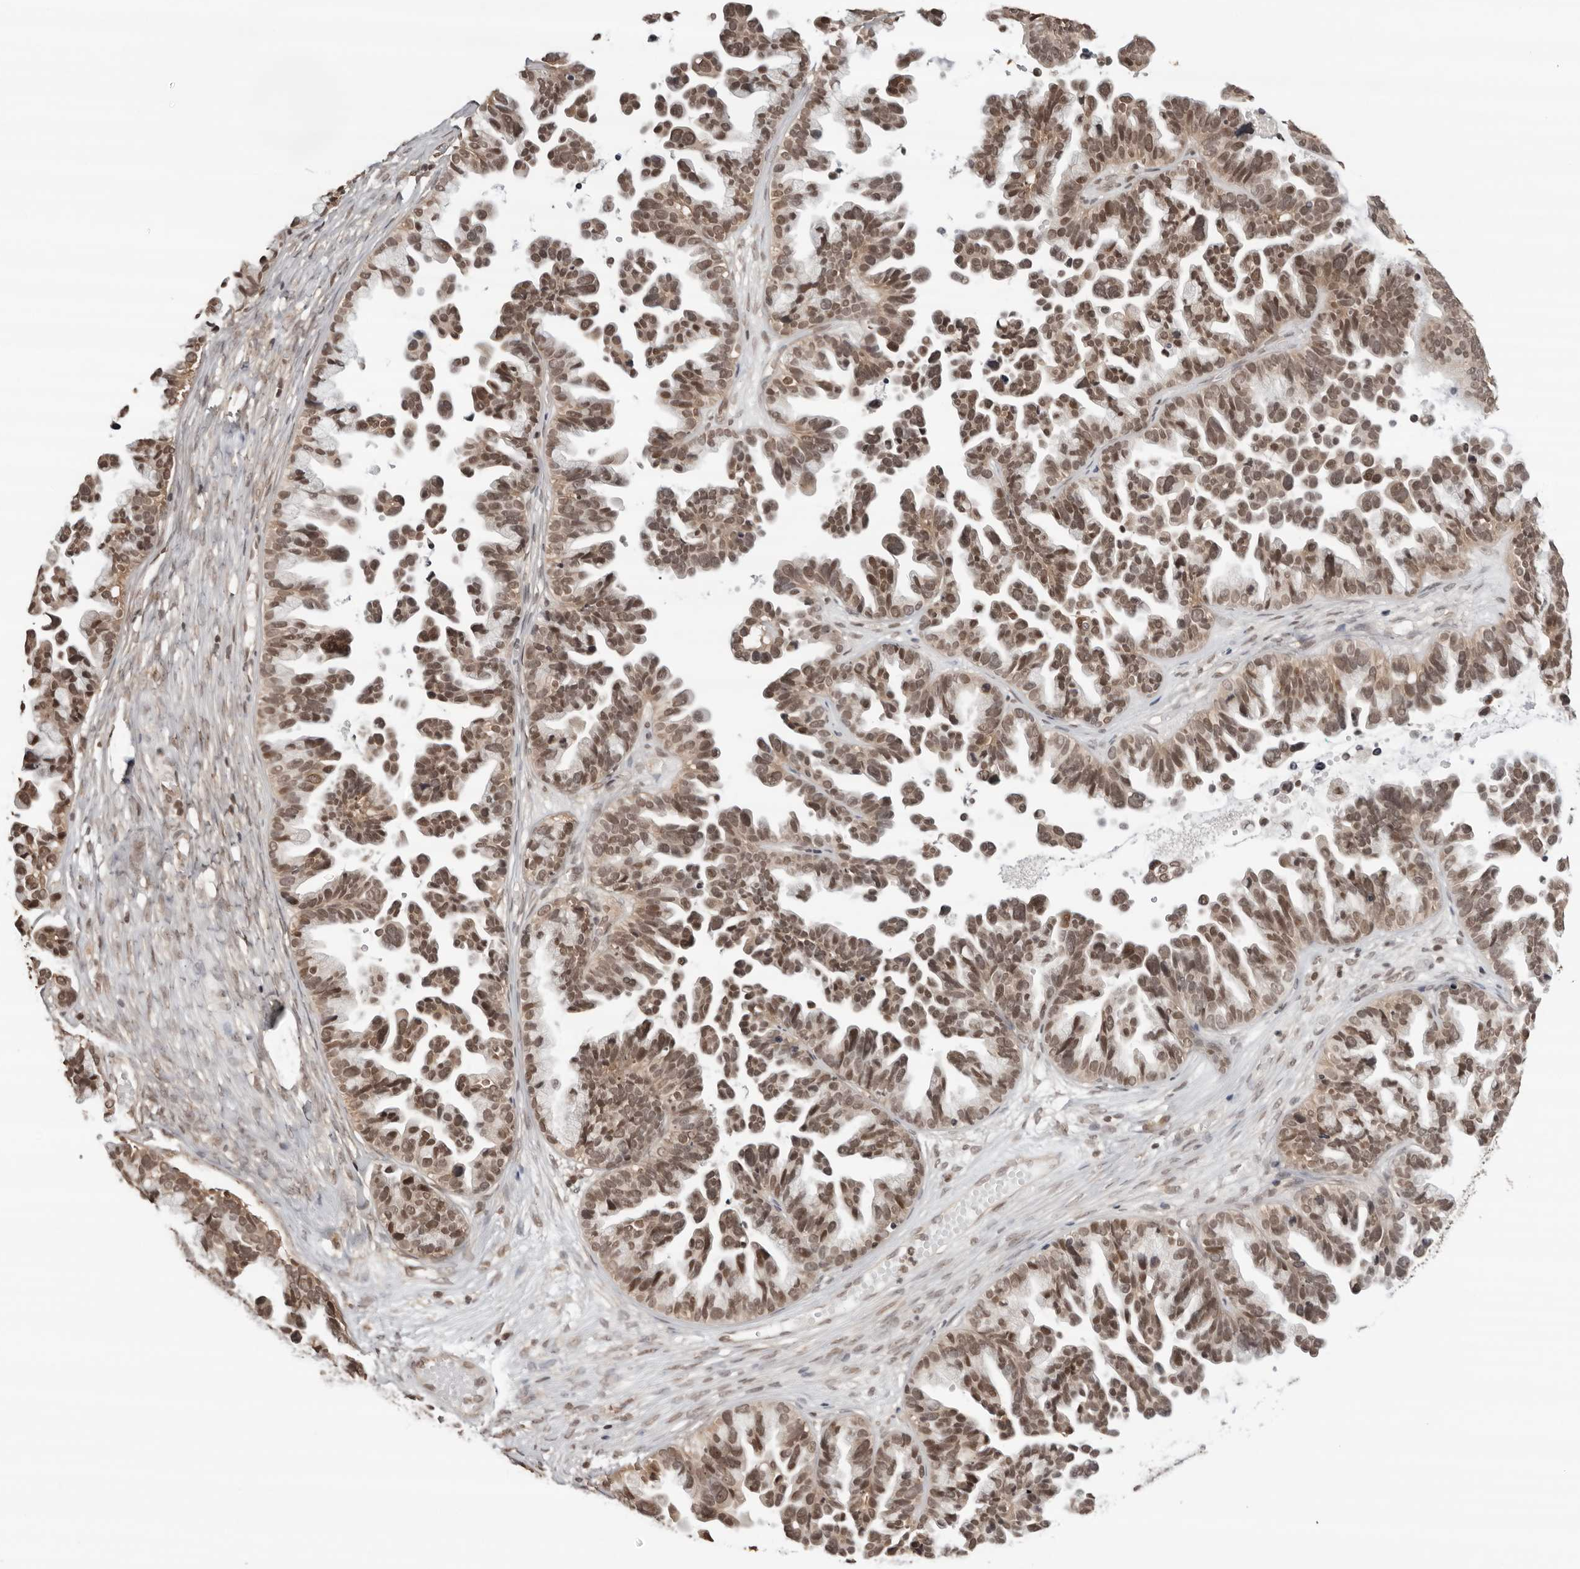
{"staining": {"intensity": "moderate", "quantity": "25%-75%", "location": "nuclear"}, "tissue": "ovarian cancer", "cell_type": "Tumor cells", "image_type": "cancer", "snomed": [{"axis": "morphology", "description": "Cystadenocarcinoma, serous, NOS"}, {"axis": "topography", "description": "Ovary"}], "caption": "Protein analysis of ovarian cancer (serous cystadenocarcinoma) tissue shows moderate nuclear staining in approximately 25%-75% of tumor cells.", "gene": "SDE2", "patient": {"sex": "female", "age": 56}}